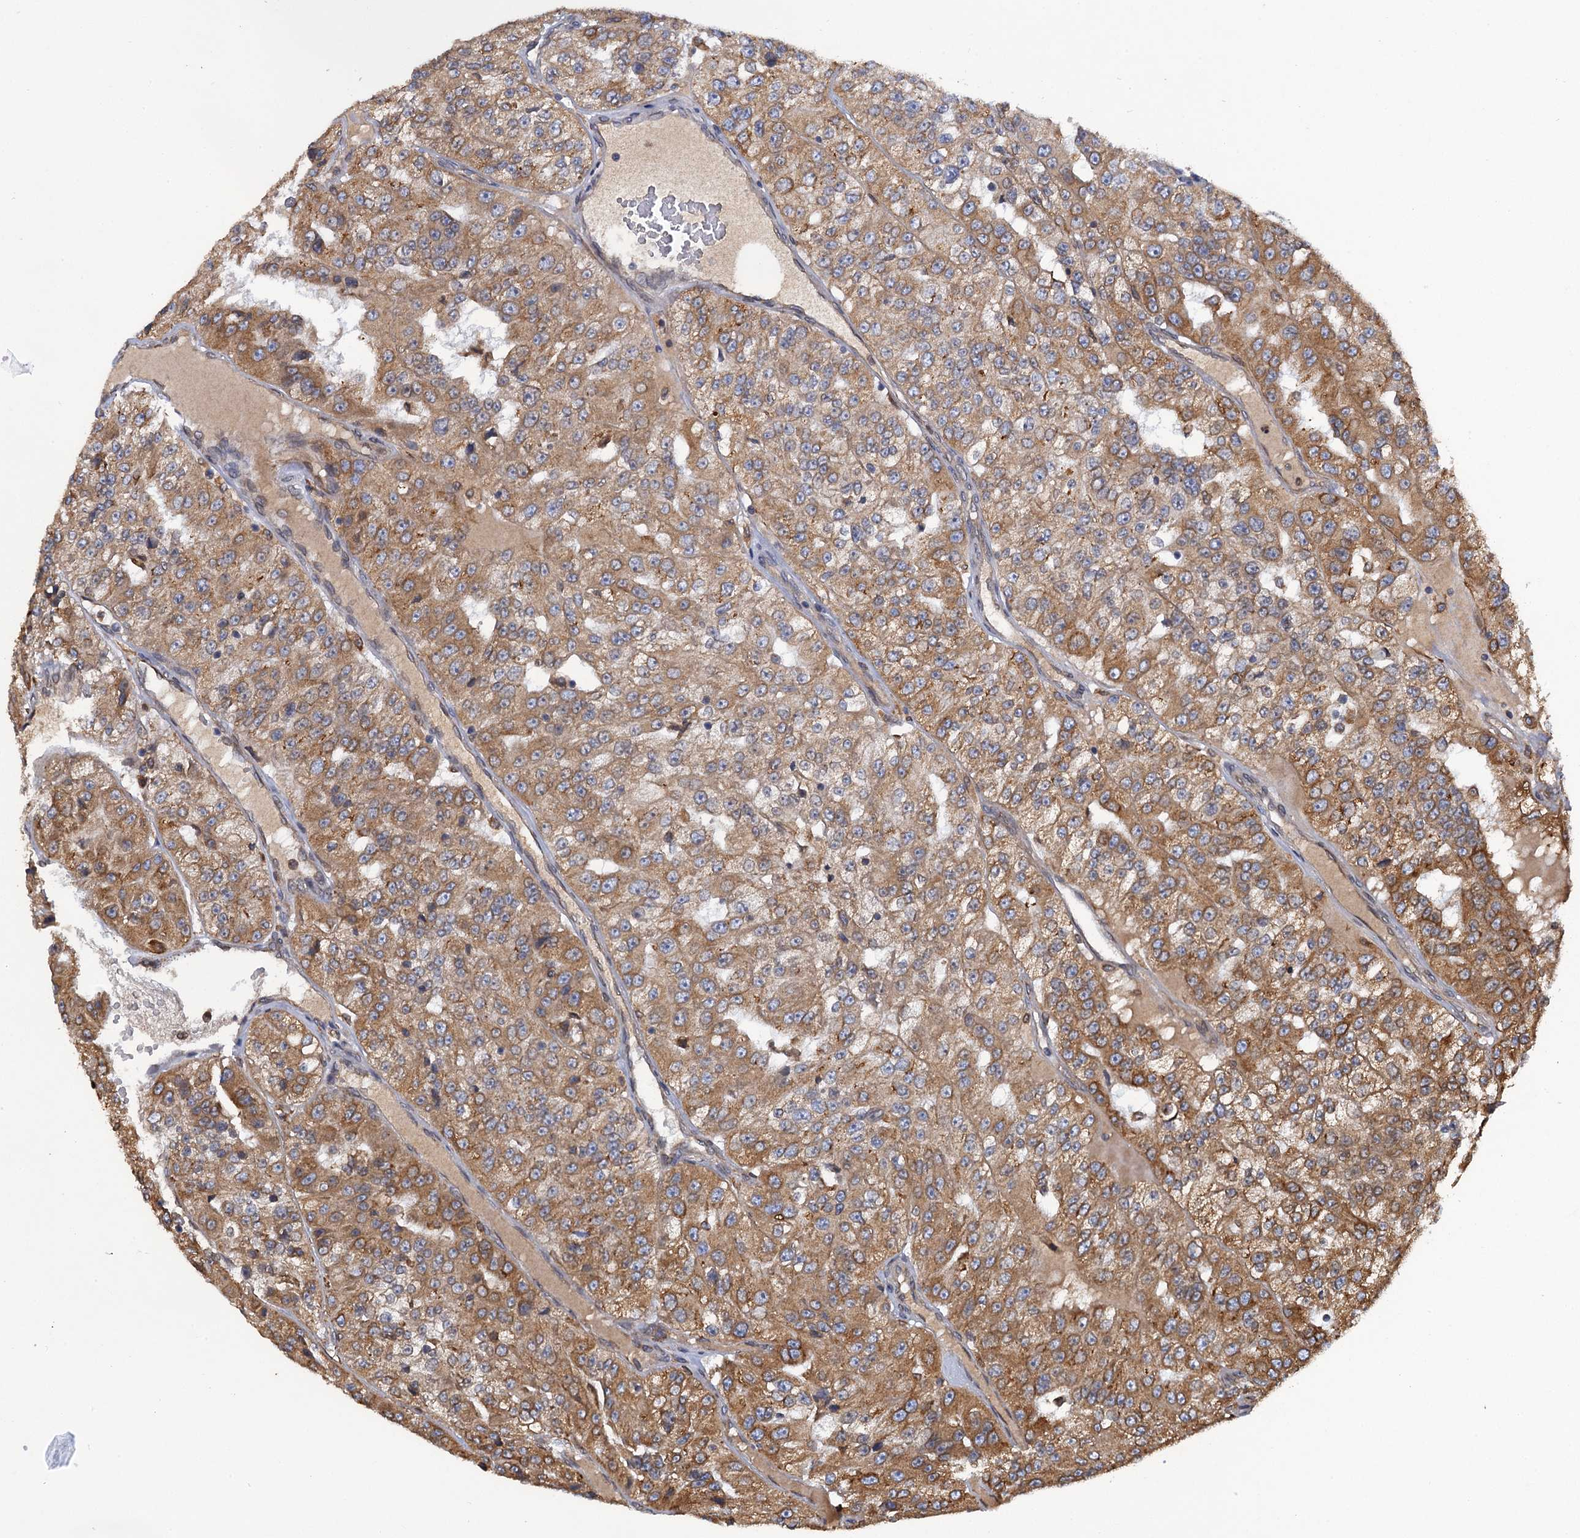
{"staining": {"intensity": "moderate", "quantity": ">75%", "location": "cytoplasmic/membranous"}, "tissue": "renal cancer", "cell_type": "Tumor cells", "image_type": "cancer", "snomed": [{"axis": "morphology", "description": "Adenocarcinoma, NOS"}, {"axis": "topography", "description": "Kidney"}], "caption": "This histopathology image exhibits immunohistochemistry staining of renal cancer (adenocarcinoma), with medium moderate cytoplasmic/membranous staining in approximately >75% of tumor cells.", "gene": "ARMC5", "patient": {"sex": "female", "age": 63}}